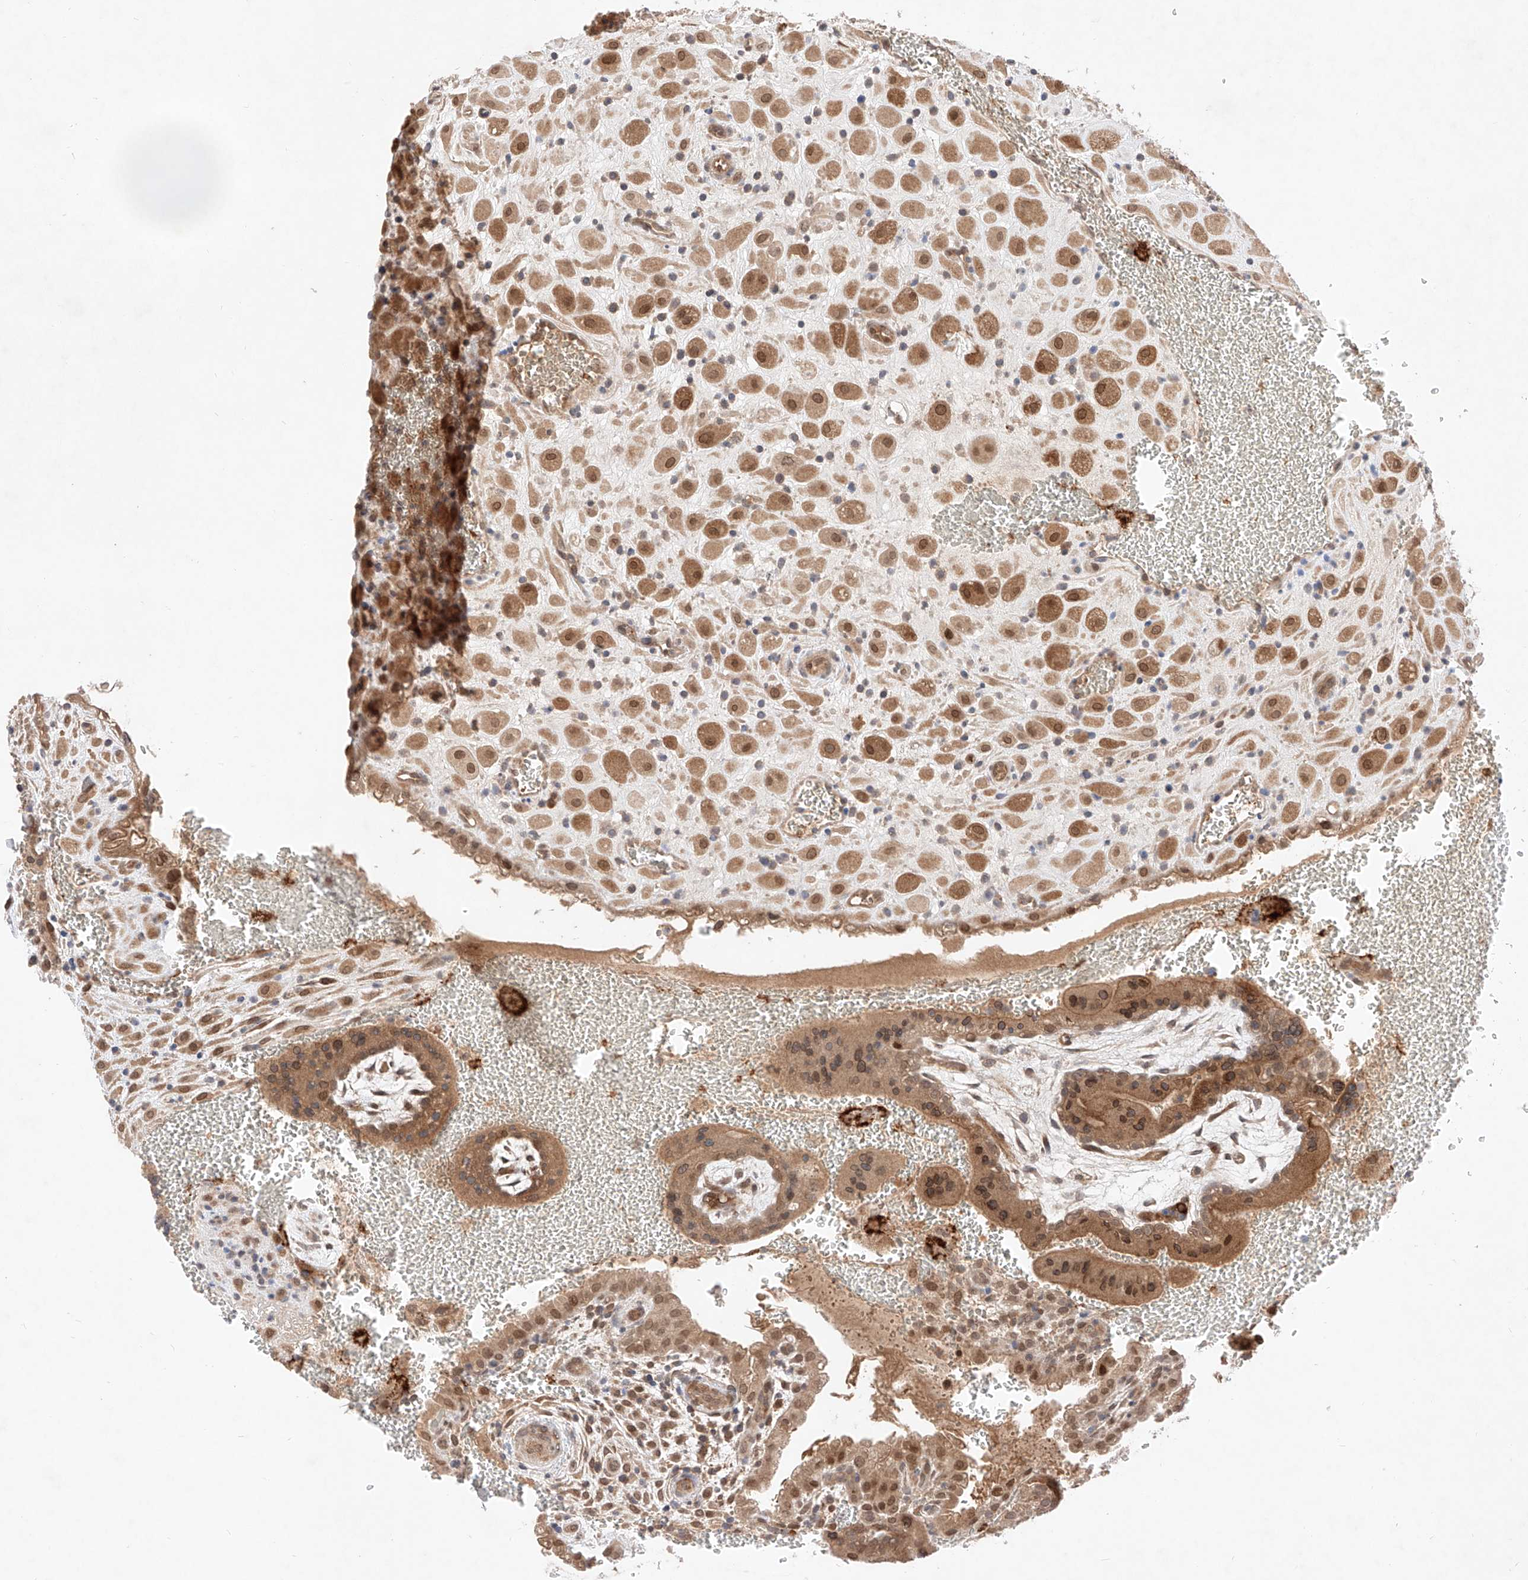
{"staining": {"intensity": "moderate", "quantity": ">75%", "location": "cytoplasmic/membranous,nuclear"}, "tissue": "placenta", "cell_type": "Decidual cells", "image_type": "normal", "snomed": [{"axis": "morphology", "description": "Normal tissue, NOS"}, {"axis": "topography", "description": "Placenta"}], "caption": "A high-resolution photomicrograph shows IHC staining of unremarkable placenta, which shows moderate cytoplasmic/membranous,nuclear staining in approximately >75% of decidual cells.", "gene": "ZNF124", "patient": {"sex": "female", "age": 35}}